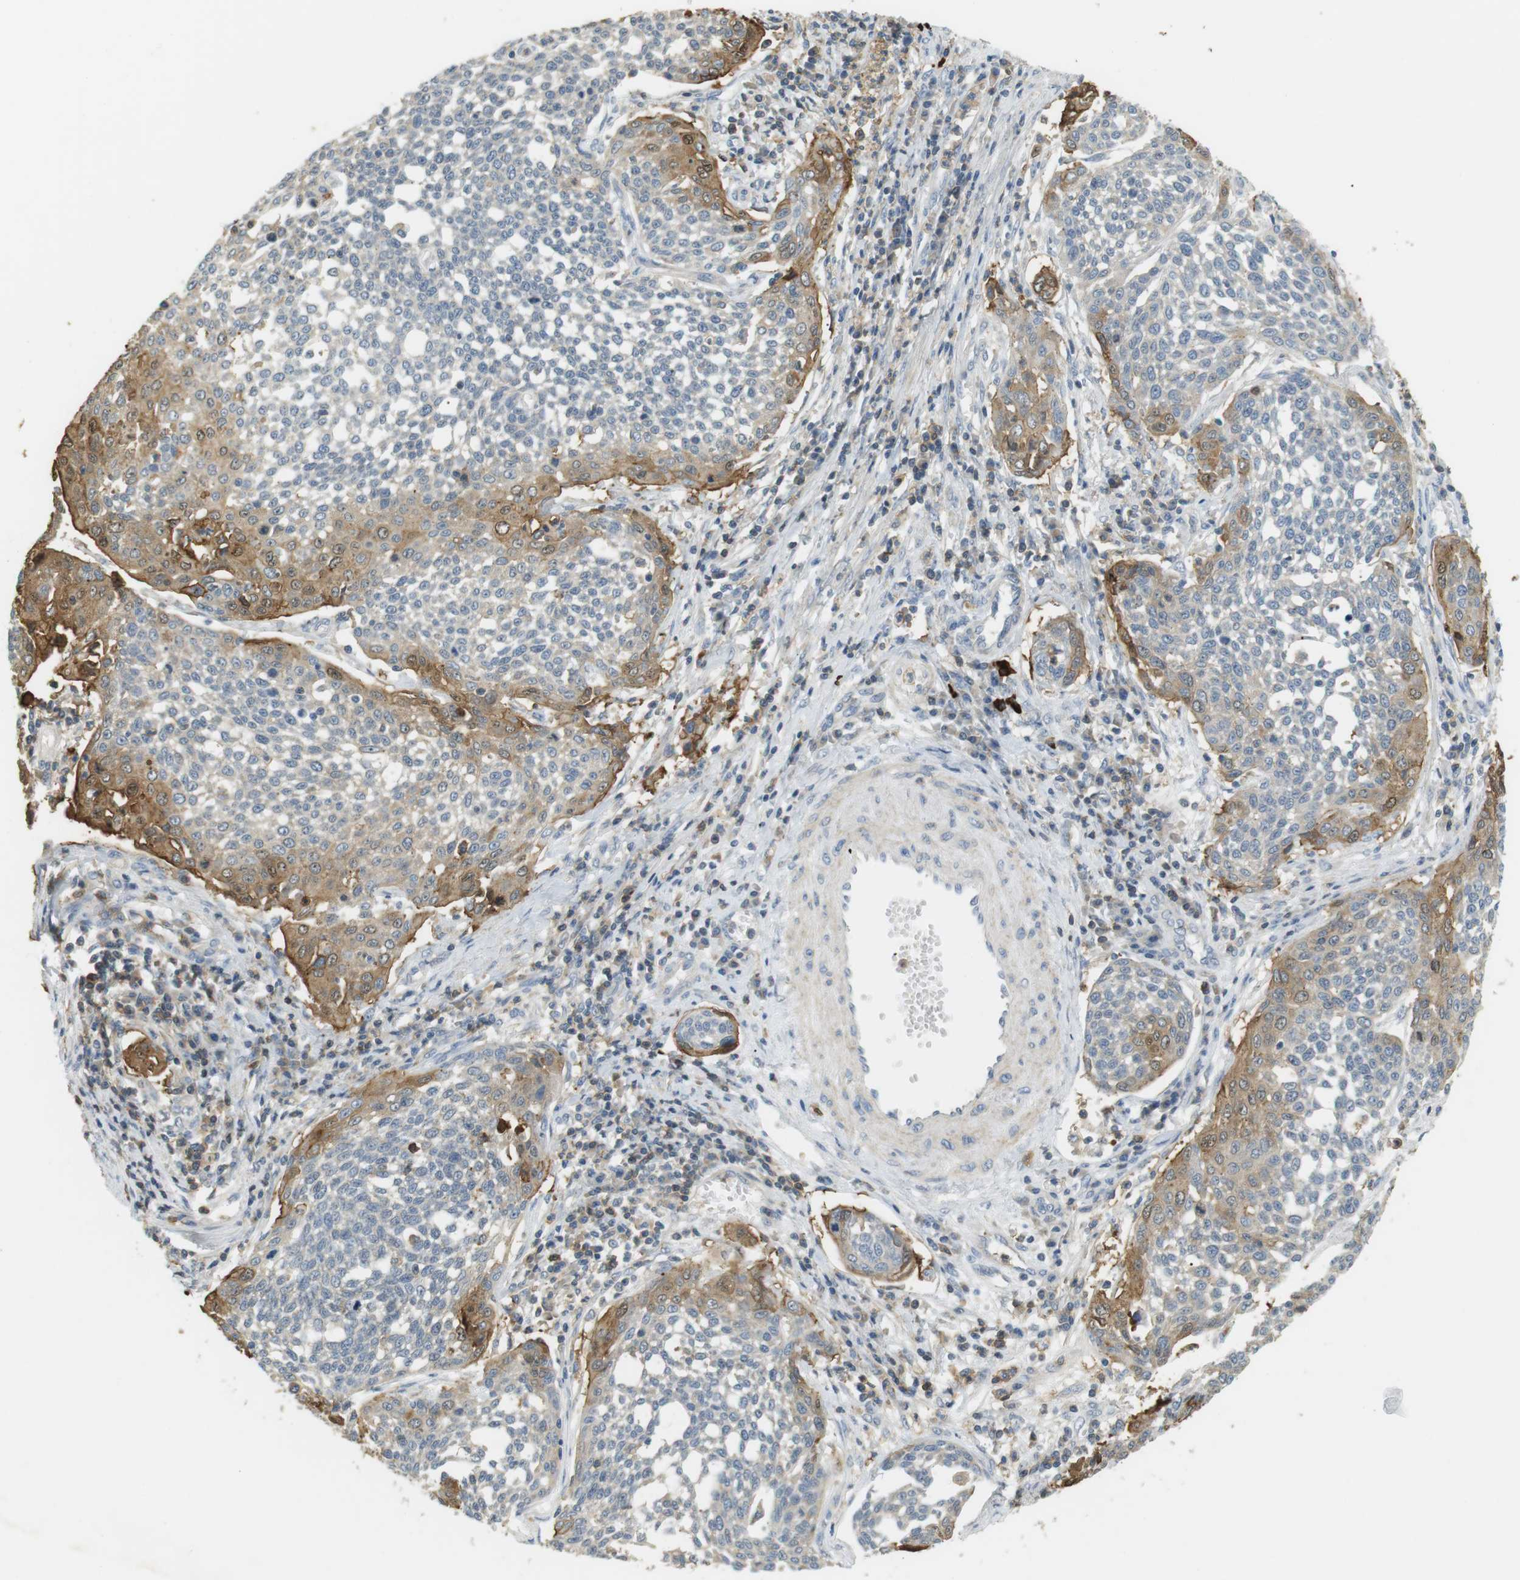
{"staining": {"intensity": "moderate", "quantity": "<25%", "location": "cytoplasmic/membranous"}, "tissue": "cervical cancer", "cell_type": "Tumor cells", "image_type": "cancer", "snomed": [{"axis": "morphology", "description": "Squamous cell carcinoma, NOS"}, {"axis": "topography", "description": "Cervix"}], "caption": "A photomicrograph of cervical cancer stained for a protein demonstrates moderate cytoplasmic/membranous brown staining in tumor cells.", "gene": "P2RY1", "patient": {"sex": "female", "age": 34}}